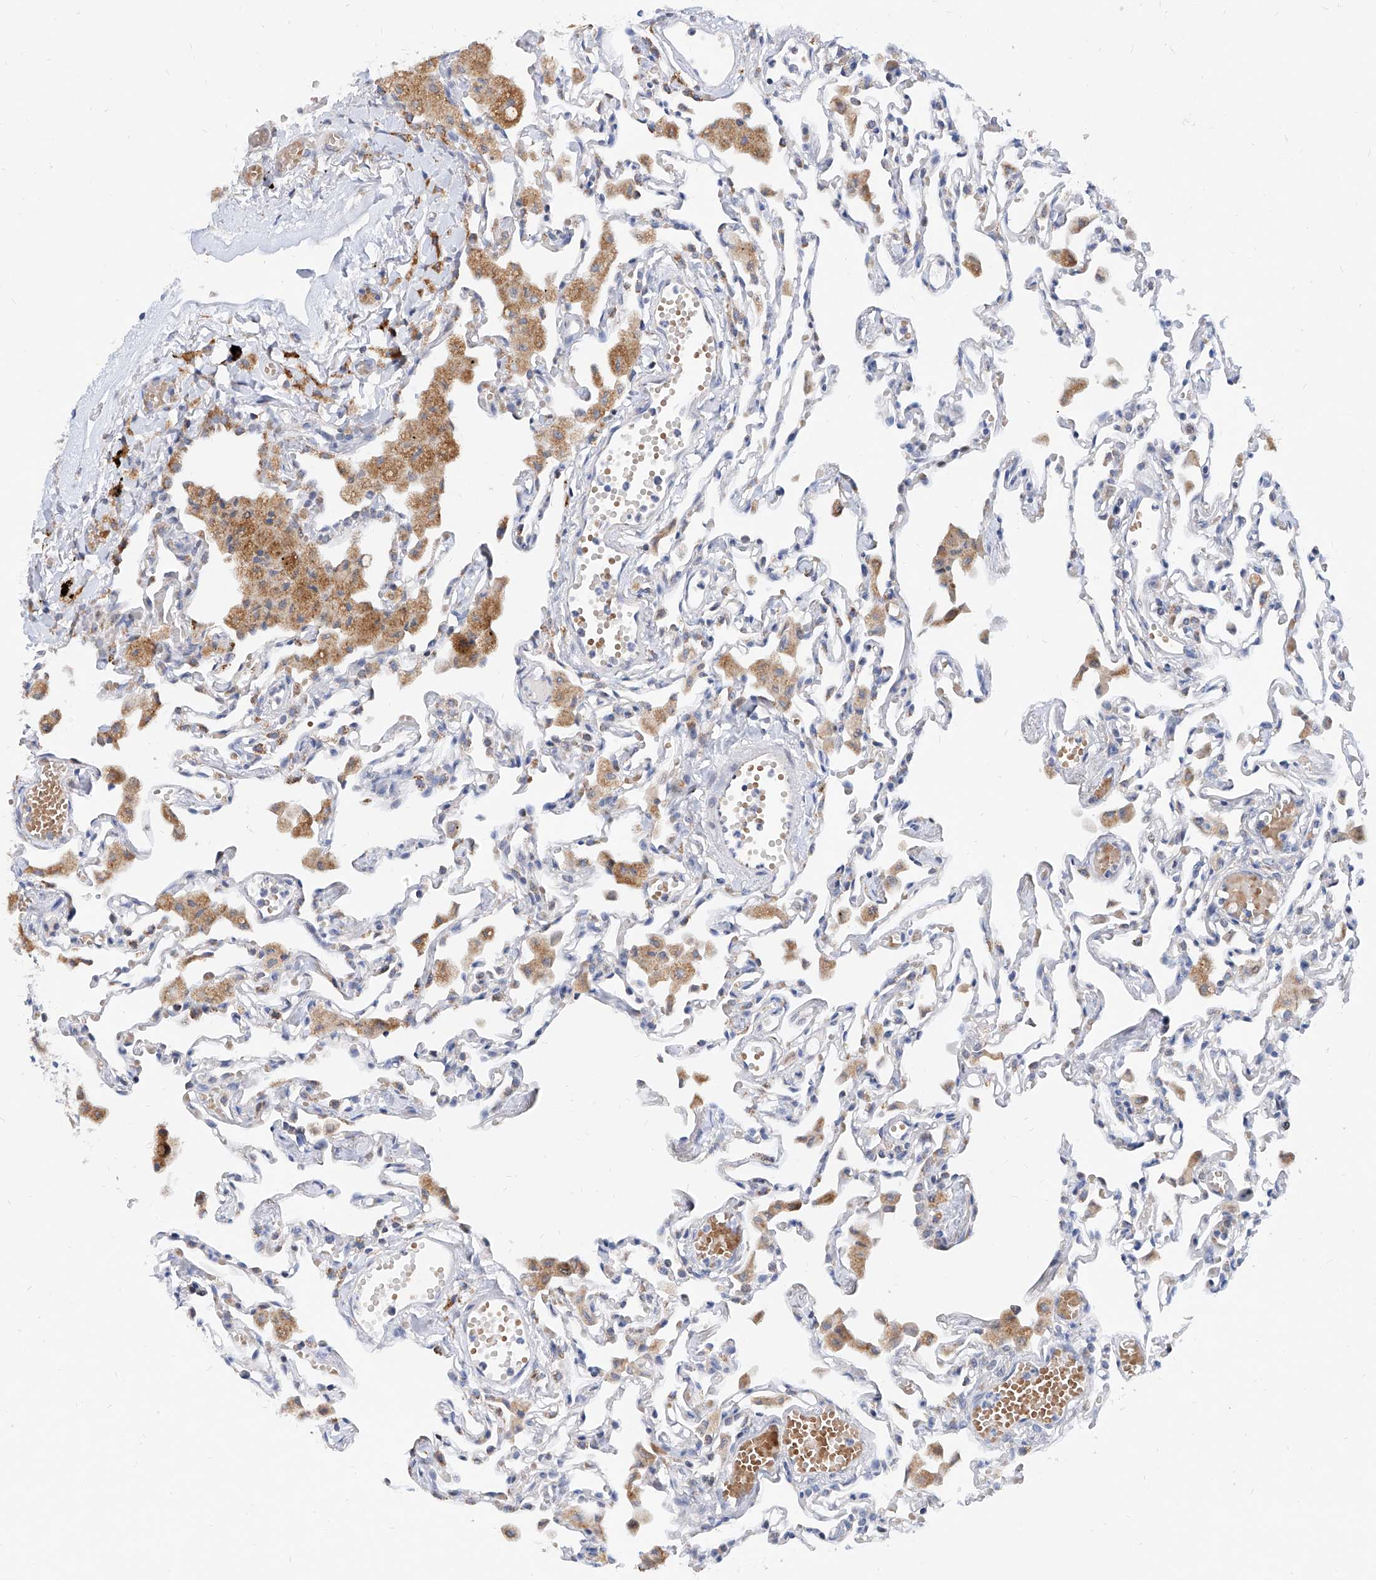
{"staining": {"intensity": "weak", "quantity": "<25%", "location": "cytoplasmic/membranous"}, "tissue": "lung", "cell_type": "Alveolar cells", "image_type": "normal", "snomed": [{"axis": "morphology", "description": "Normal tissue, NOS"}, {"axis": "topography", "description": "Bronchus"}, {"axis": "topography", "description": "Lung"}], "caption": "This is a photomicrograph of immunohistochemistry staining of benign lung, which shows no expression in alveolar cells. (DAB (3,3'-diaminobenzidine) immunohistochemistry (IHC) with hematoxylin counter stain).", "gene": "BPTF", "patient": {"sex": "female", "age": 49}}